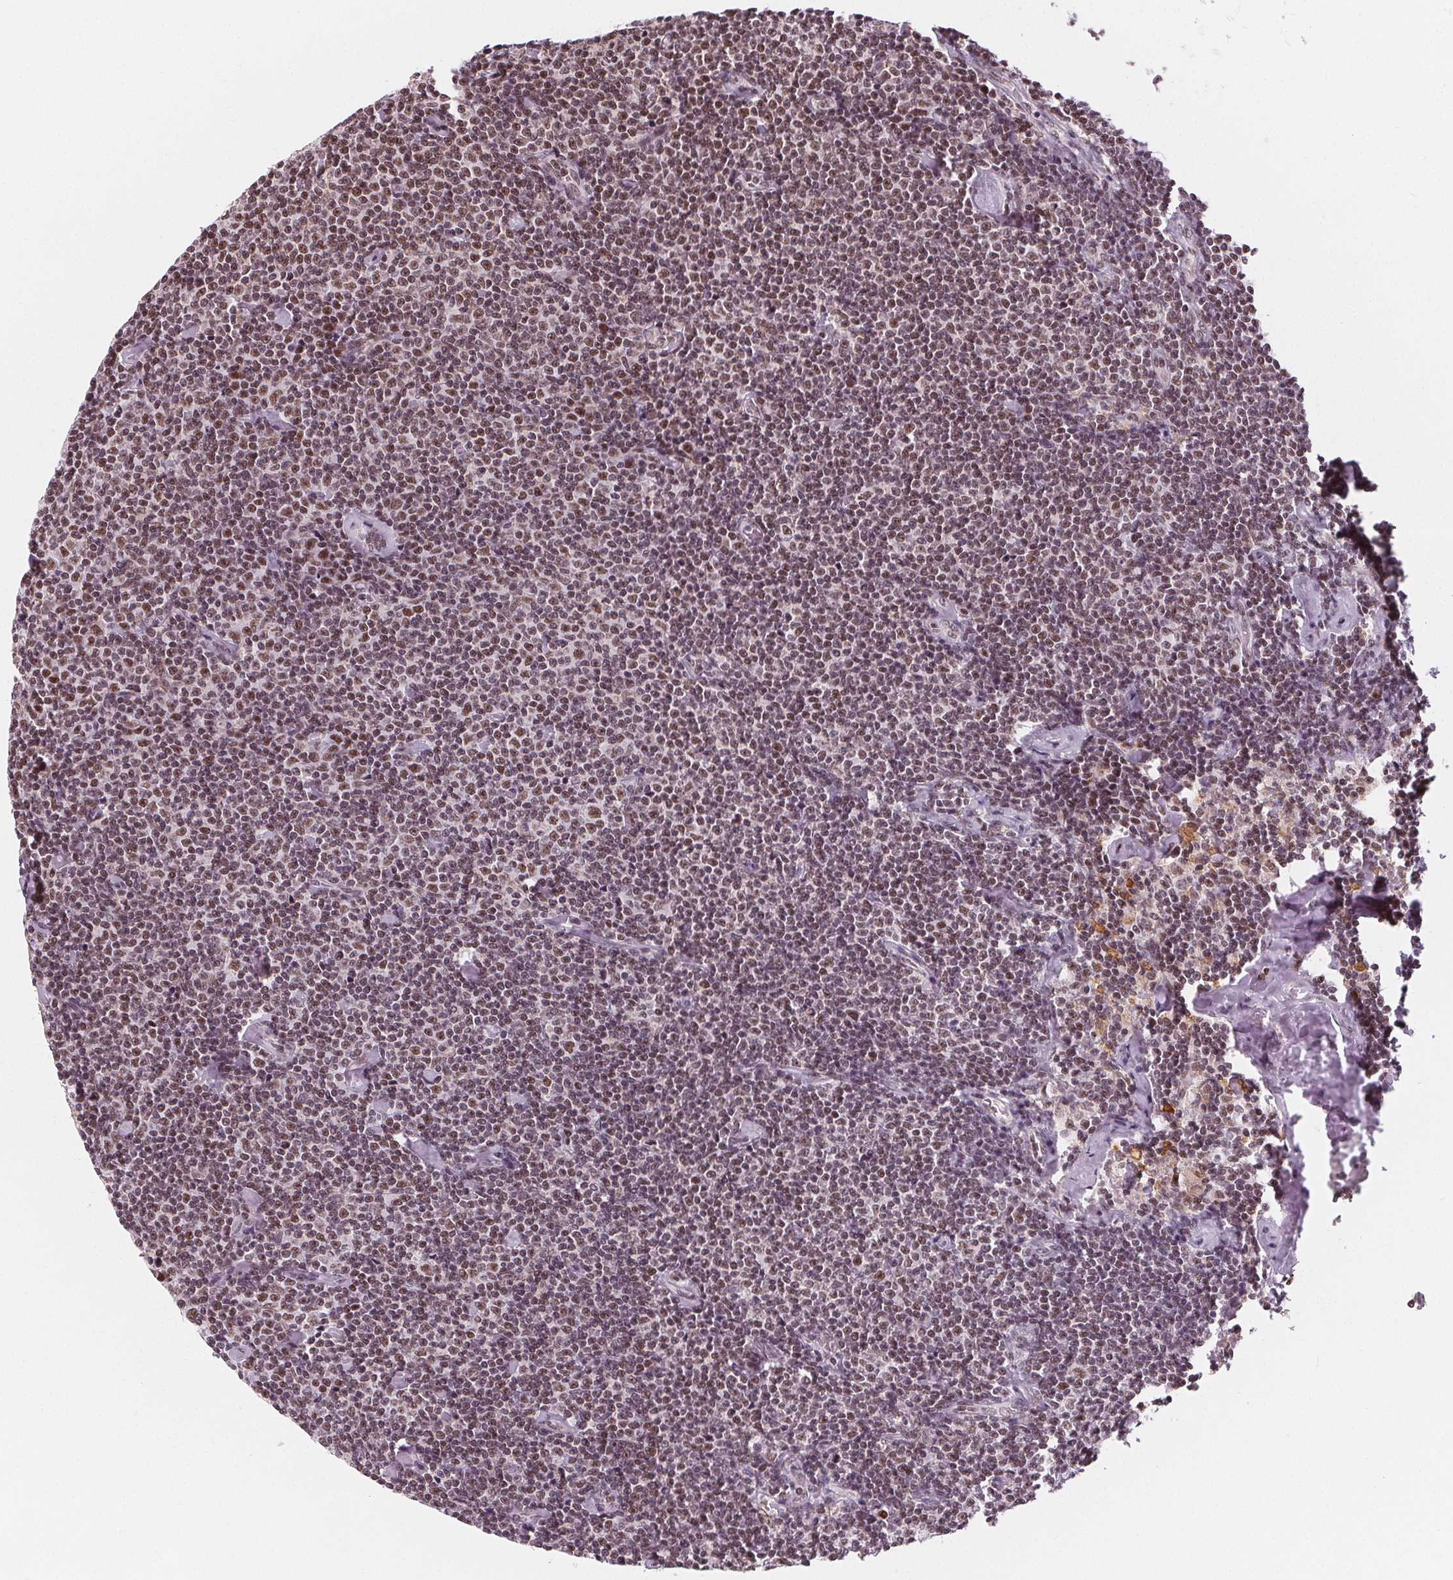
{"staining": {"intensity": "moderate", "quantity": "25%-75%", "location": "nuclear"}, "tissue": "lymphoma", "cell_type": "Tumor cells", "image_type": "cancer", "snomed": [{"axis": "morphology", "description": "Malignant lymphoma, non-Hodgkin's type, Low grade"}, {"axis": "topography", "description": "Lymph node"}], "caption": "Protein analysis of lymphoma tissue displays moderate nuclear staining in approximately 25%-75% of tumor cells.", "gene": "DPM2", "patient": {"sex": "male", "age": 81}}